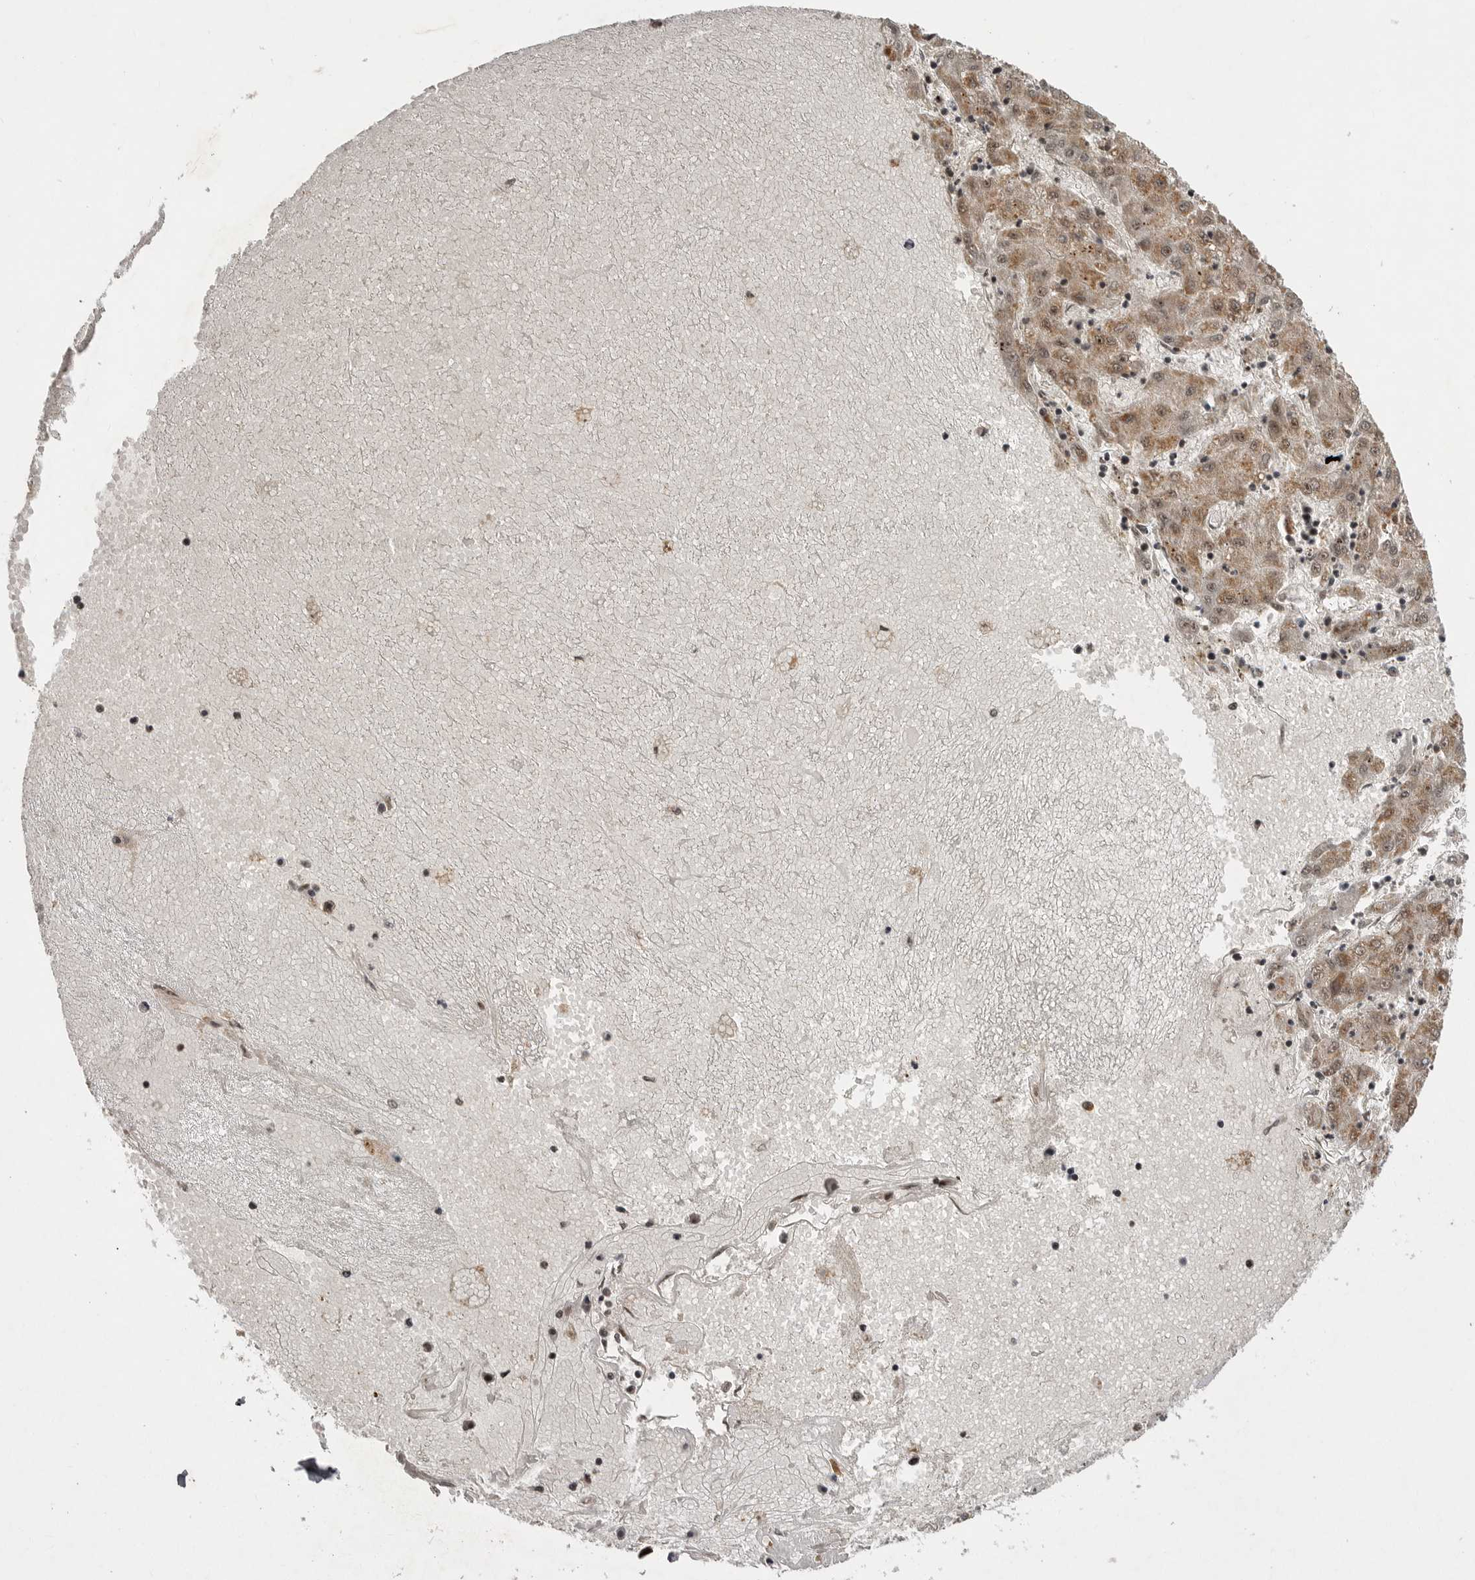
{"staining": {"intensity": "moderate", "quantity": ">75%", "location": "cytoplasmic/membranous,nuclear"}, "tissue": "liver cancer", "cell_type": "Tumor cells", "image_type": "cancer", "snomed": [{"axis": "morphology", "description": "Carcinoma, Hepatocellular, NOS"}, {"axis": "topography", "description": "Liver"}], "caption": "Brown immunohistochemical staining in human liver hepatocellular carcinoma reveals moderate cytoplasmic/membranous and nuclear expression in about >75% of tumor cells. The staining is performed using DAB brown chromogen to label protein expression. The nuclei are counter-stained blue using hematoxylin.", "gene": "PPP1R8", "patient": {"sex": "male", "age": 72}}